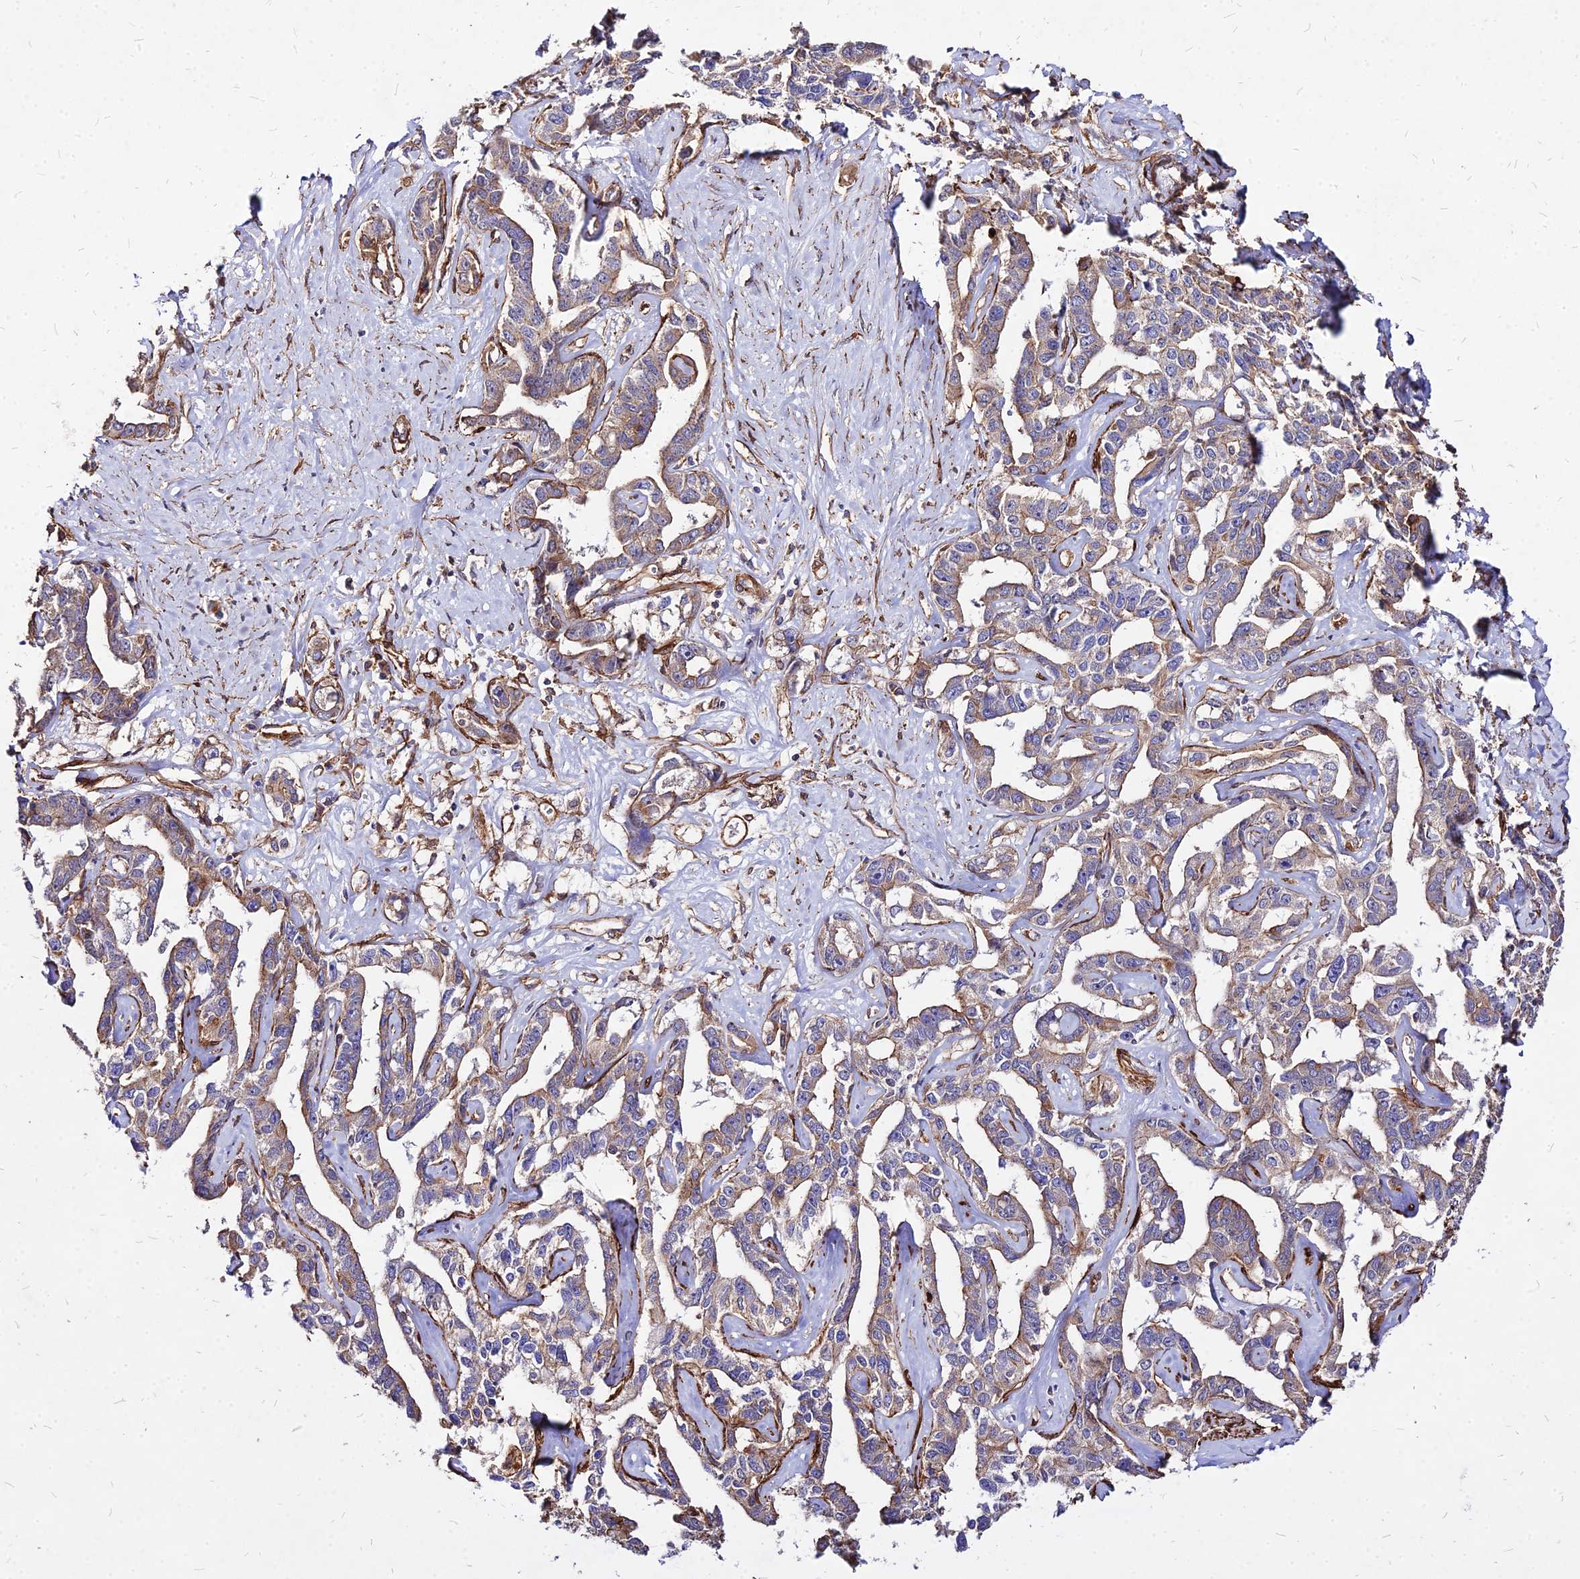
{"staining": {"intensity": "weak", "quantity": "25%-75%", "location": "cytoplasmic/membranous"}, "tissue": "liver cancer", "cell_type": "Tumor cells", "image_type": "cancer", "snomed": [{"axis": "morphology", "description": "Cholangiocarcinoma"}, {"axis": "topography", "description": "Liver"}], "caption": "Human cholangiocarcinoma (liver) stained with a protein marker exhibits weak staining in tumor cells.", "gene": "EFCC1", "patient": {"sex": "male", "age": 59}}